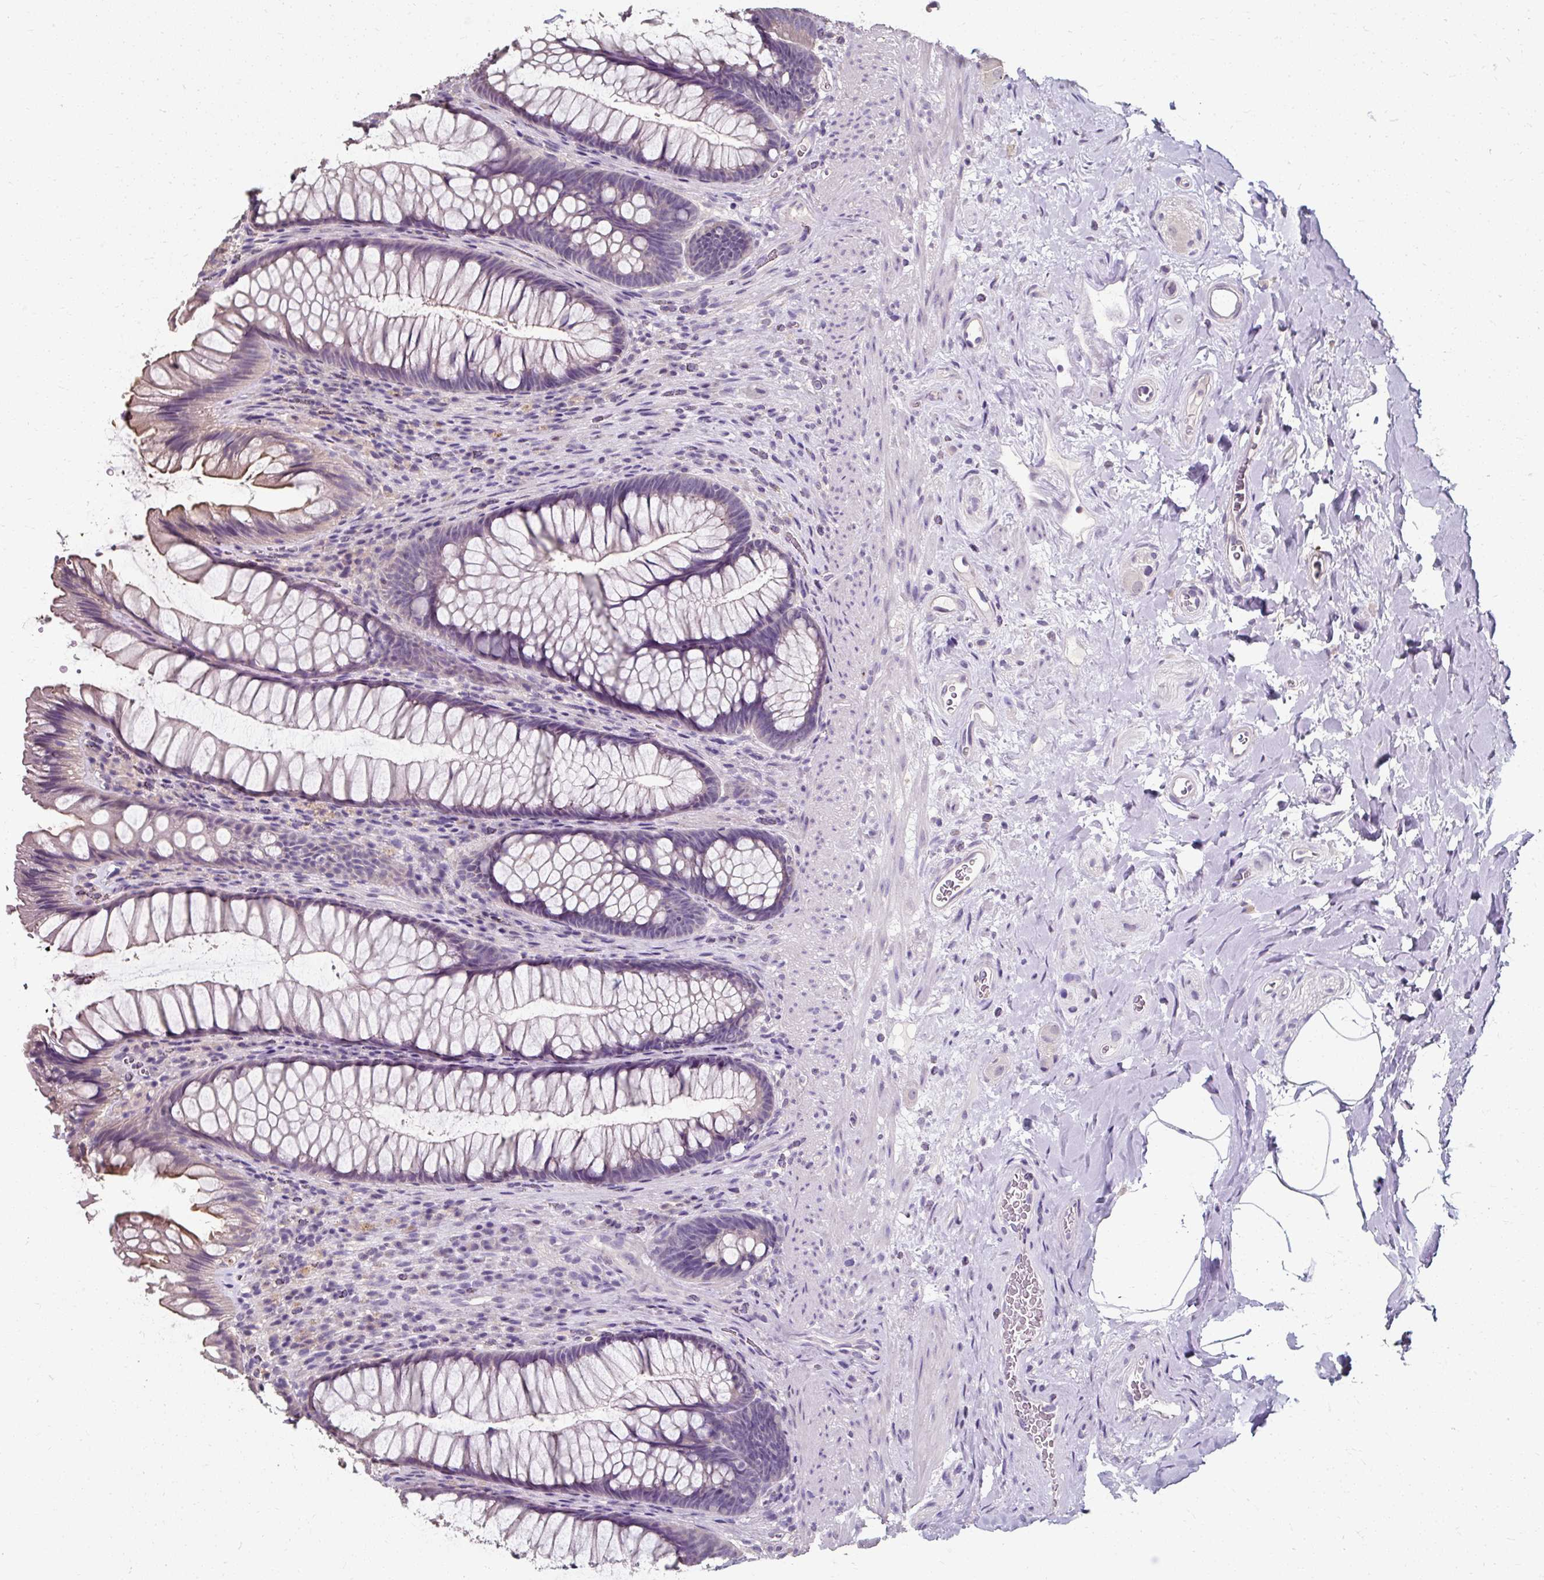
{"staining": {"intensity": "moderate", "quantity": "<25%", "location": "cytoplasmic/membranous"}, "tissue": "rectum", "cell_type": "Glandular cells", "image_type": "normal", "snomed": [{"axis": "morphology", "description": "Normal tissue, NOS"}, {"axis": "topography", "description": "Rectum"}], "caption": "Protein staining of unremarkable rectum shows moderate cytoplasmic/membranous staining in approximately <25% of glandular cells.", "gene": "KLHL24", "patient": {"sex": "male", "age": 53}}